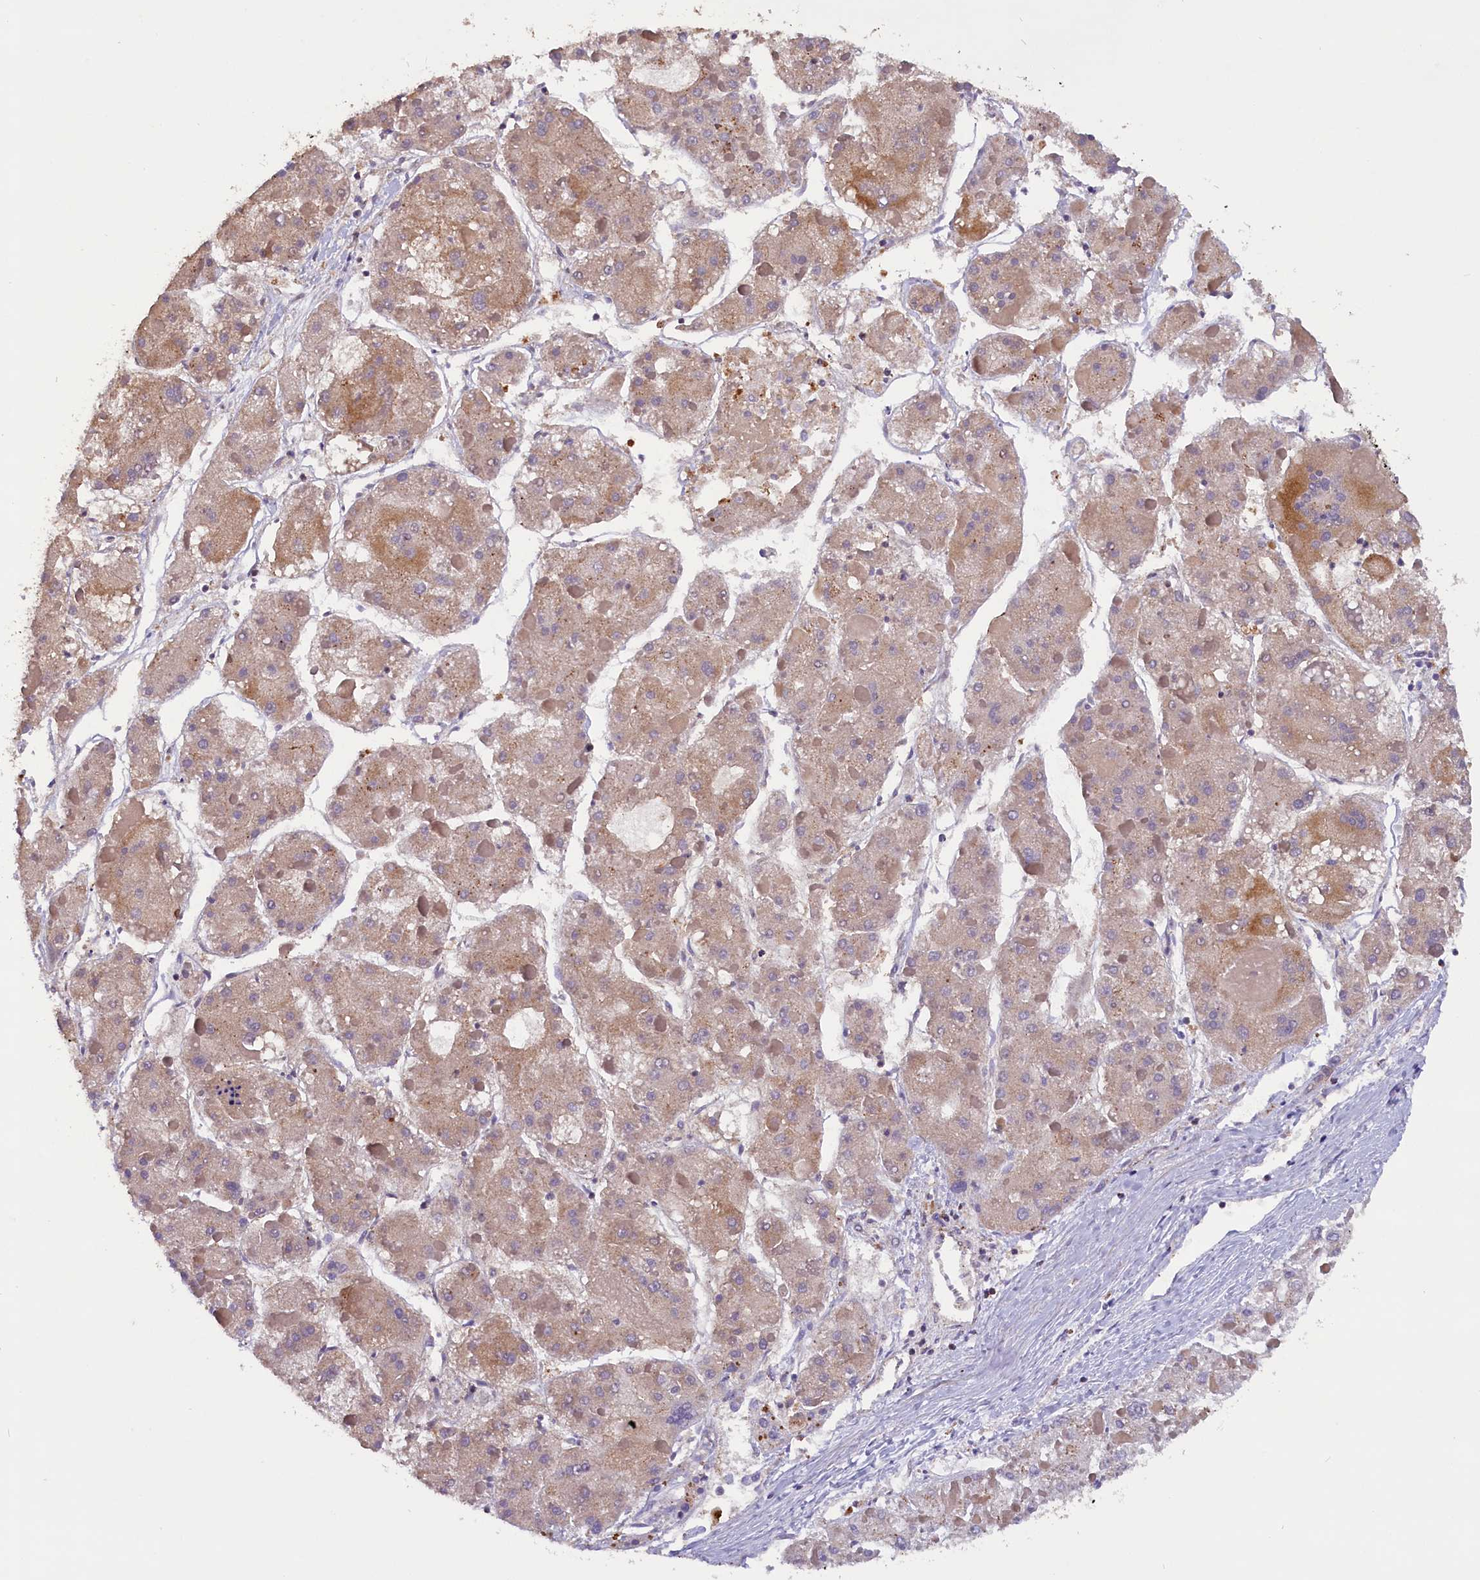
{"staining": {"intensity": "weak", "quantity": "25%-75%", "location": "cytoplasmic/membranous"}, "tissue": "liver cancer", "cell_type": "Tumor cells", "image_type": "cancer", "snomed": [{"axis": "morphology", "description": "Carcinoma, Hepatocellular, NOS"}, {"axis": "topography", "description": "Liver"}], "caption": "About 25%-75% of tumor cells in liver hepatocellular carcinoma show weak cytoplasmic/membranous protein expression as visualized by brown immunohistochemical staining.", "gene": "IST1", "patient": {"sex": "female", "age": 73}}